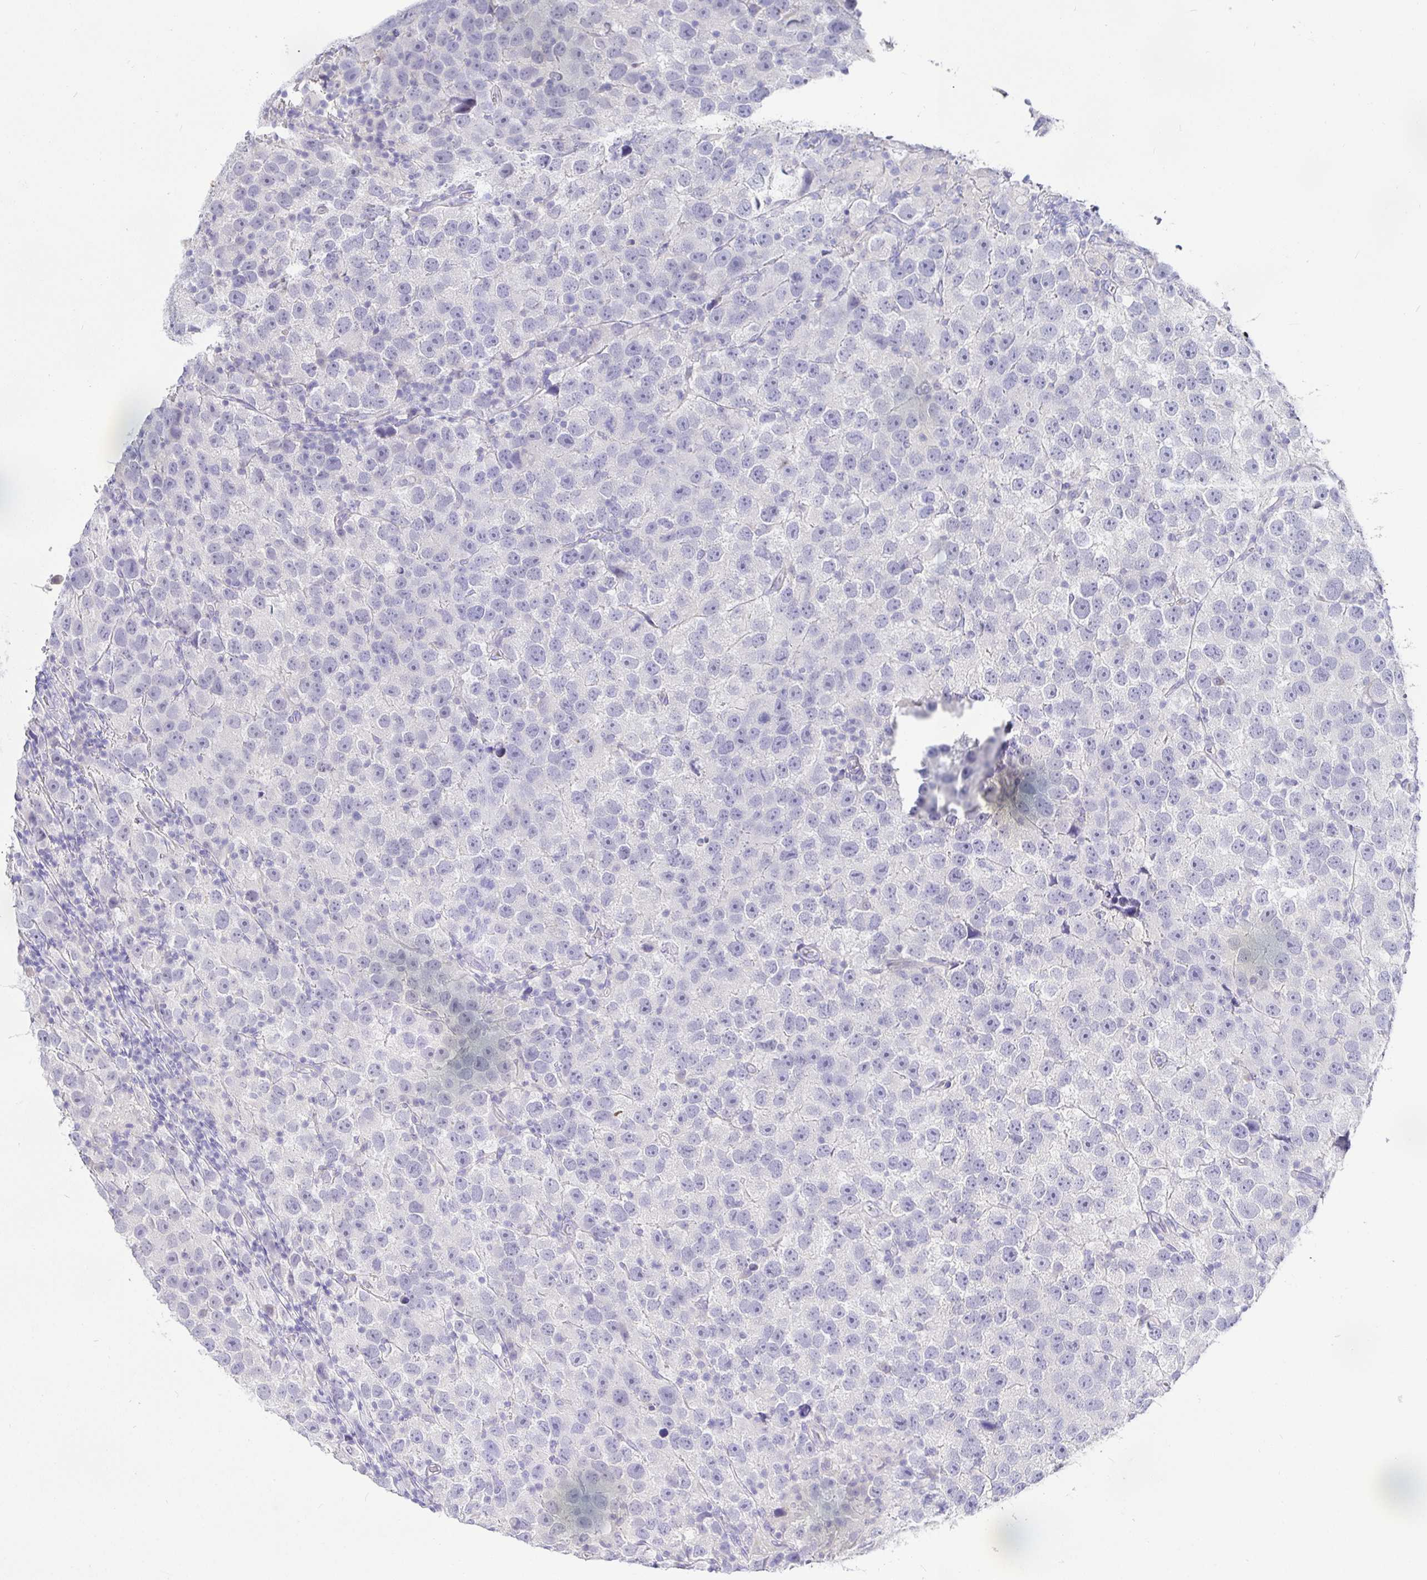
{"staining": {"intensity": "negative", "quantity": "none", "location": "none"}, "tissue": "testis cancer", "cell_type": "Tumor cells", "image_type": "cancer", "snomed": [{"axis": "morphology", "description": "Seminoma, NOS"}, {"axis": "topography", "description": "Testis"}], "caption": "Testis cancer (seminoma) was stained to show a protein in brown. There is no significant positivity in tumor cells.", "gene": "TPTE", "patient": {"sex": "male", "age": 26}}